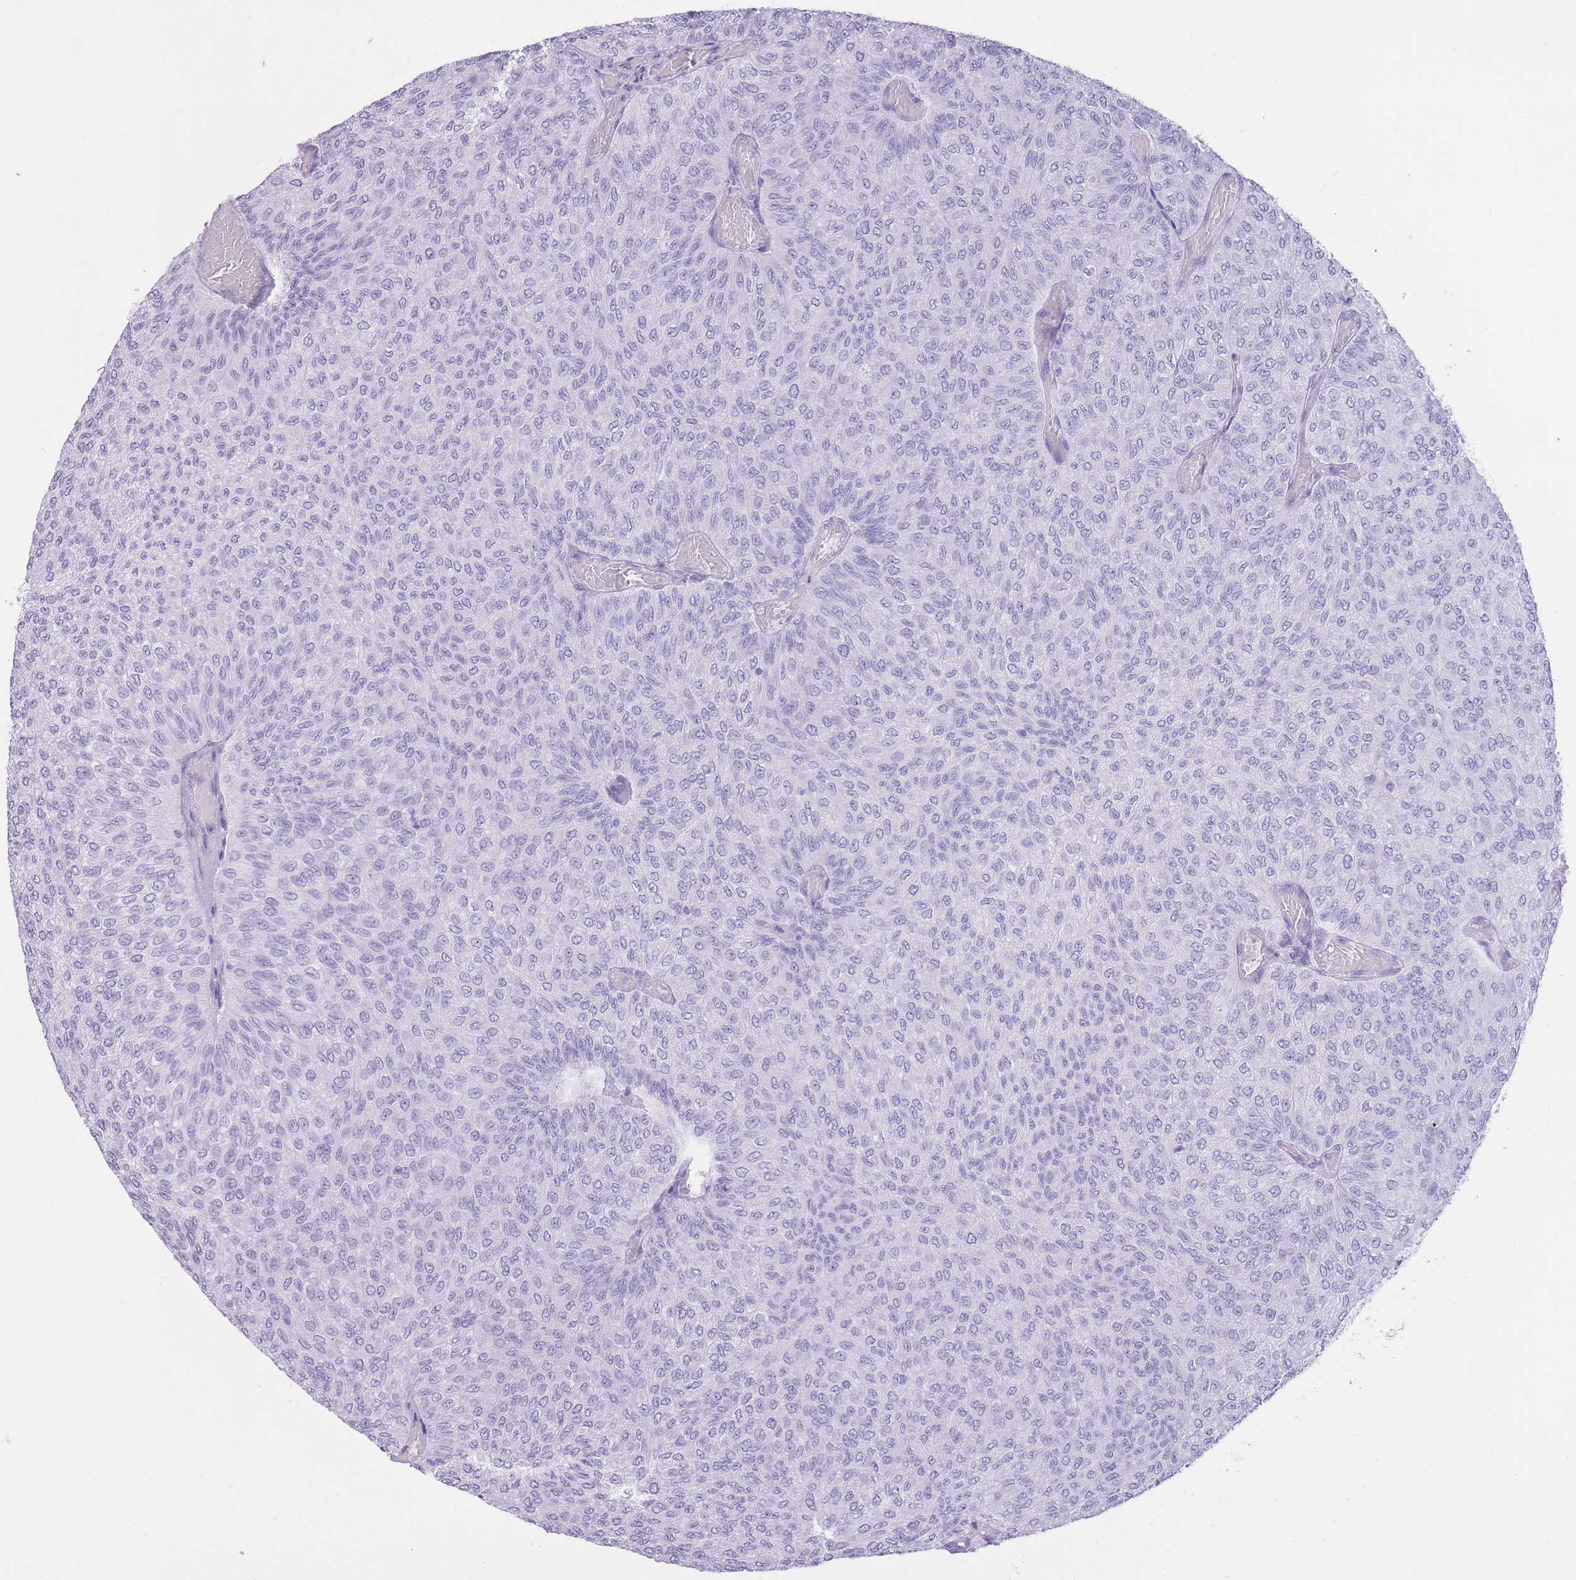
{"staining": {"intensity": "negative", "quantity": "none", "location": "none"}, "tissue": "urothelial cancer", "cell_type": "Tumor cells", "image_type": "cancer", "snomed": [{"axis": "morphology", "description": "Urothelial carcinoma, Low grade"}, {"axis": "topography", "description": "Urinary bladder"}], "caption": "Immunohistochemistry histopathology image of human urothelial cancer stained for a protein (brown), which reveals no positivity in tumor cells.", "gene": "OR4F21", "patient": {"sex": "male", "age": 78}}